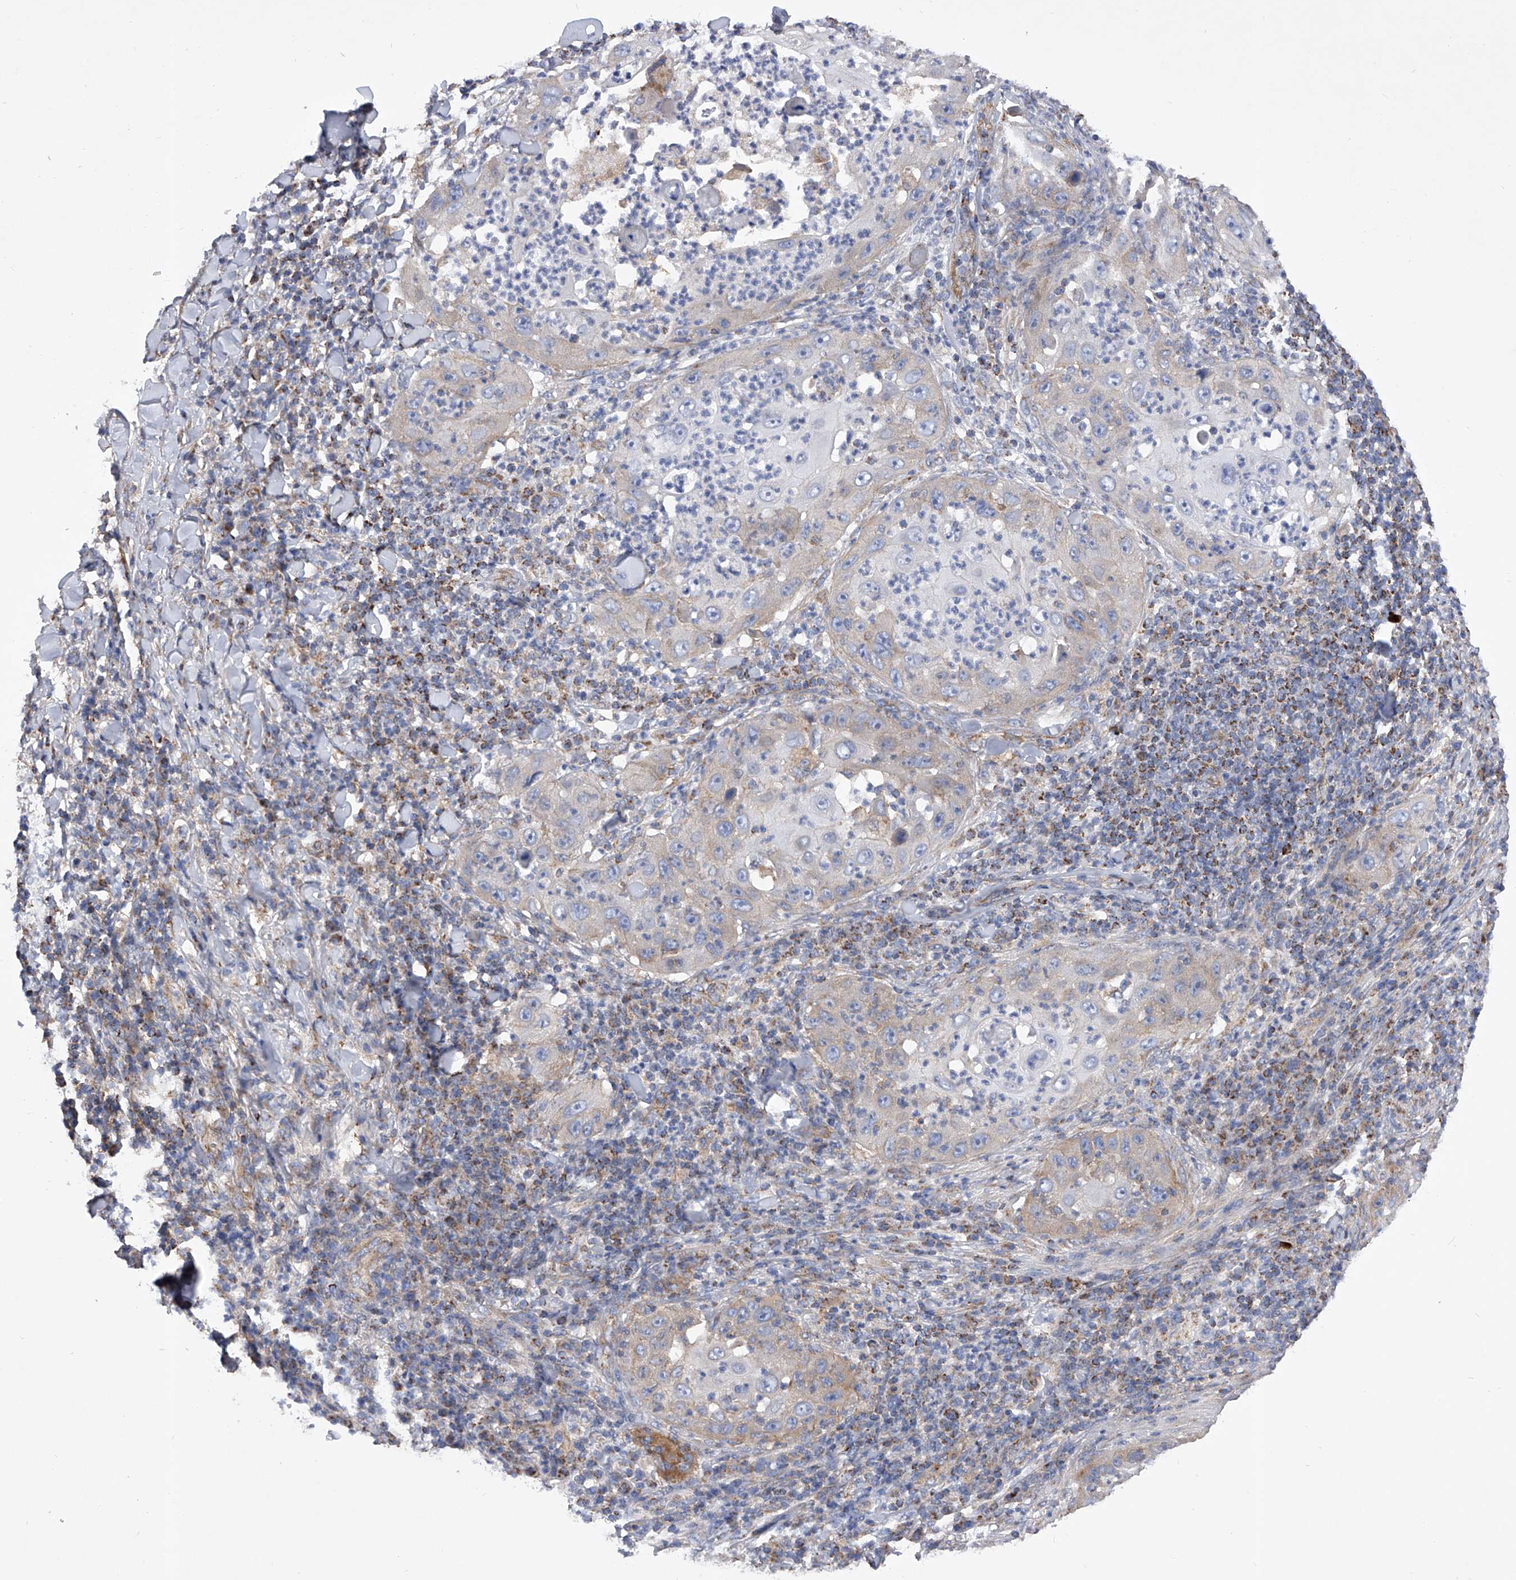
{"staining": {"intensity": "moderate", "quantity": "<25%", "location": "cytoplasmic/membranous"}, "tissue": "skin cancer", "cell_type": "Tumor cells", "image_type": "cancer", "snomed": [{"axis": "morphology", "description": "Squamous cell carcinoma, NOS"}, {"axis": "topography", "description": "Skin"}], "caption": "Squamous cell carcinoma (skin) stained with a brown dye displays moderate cytoplasmic/membranous positive staining in approximately <25% of tumor cells.", "gene": "PDSS2", "patient": {"sex": "female", "age": 44}}